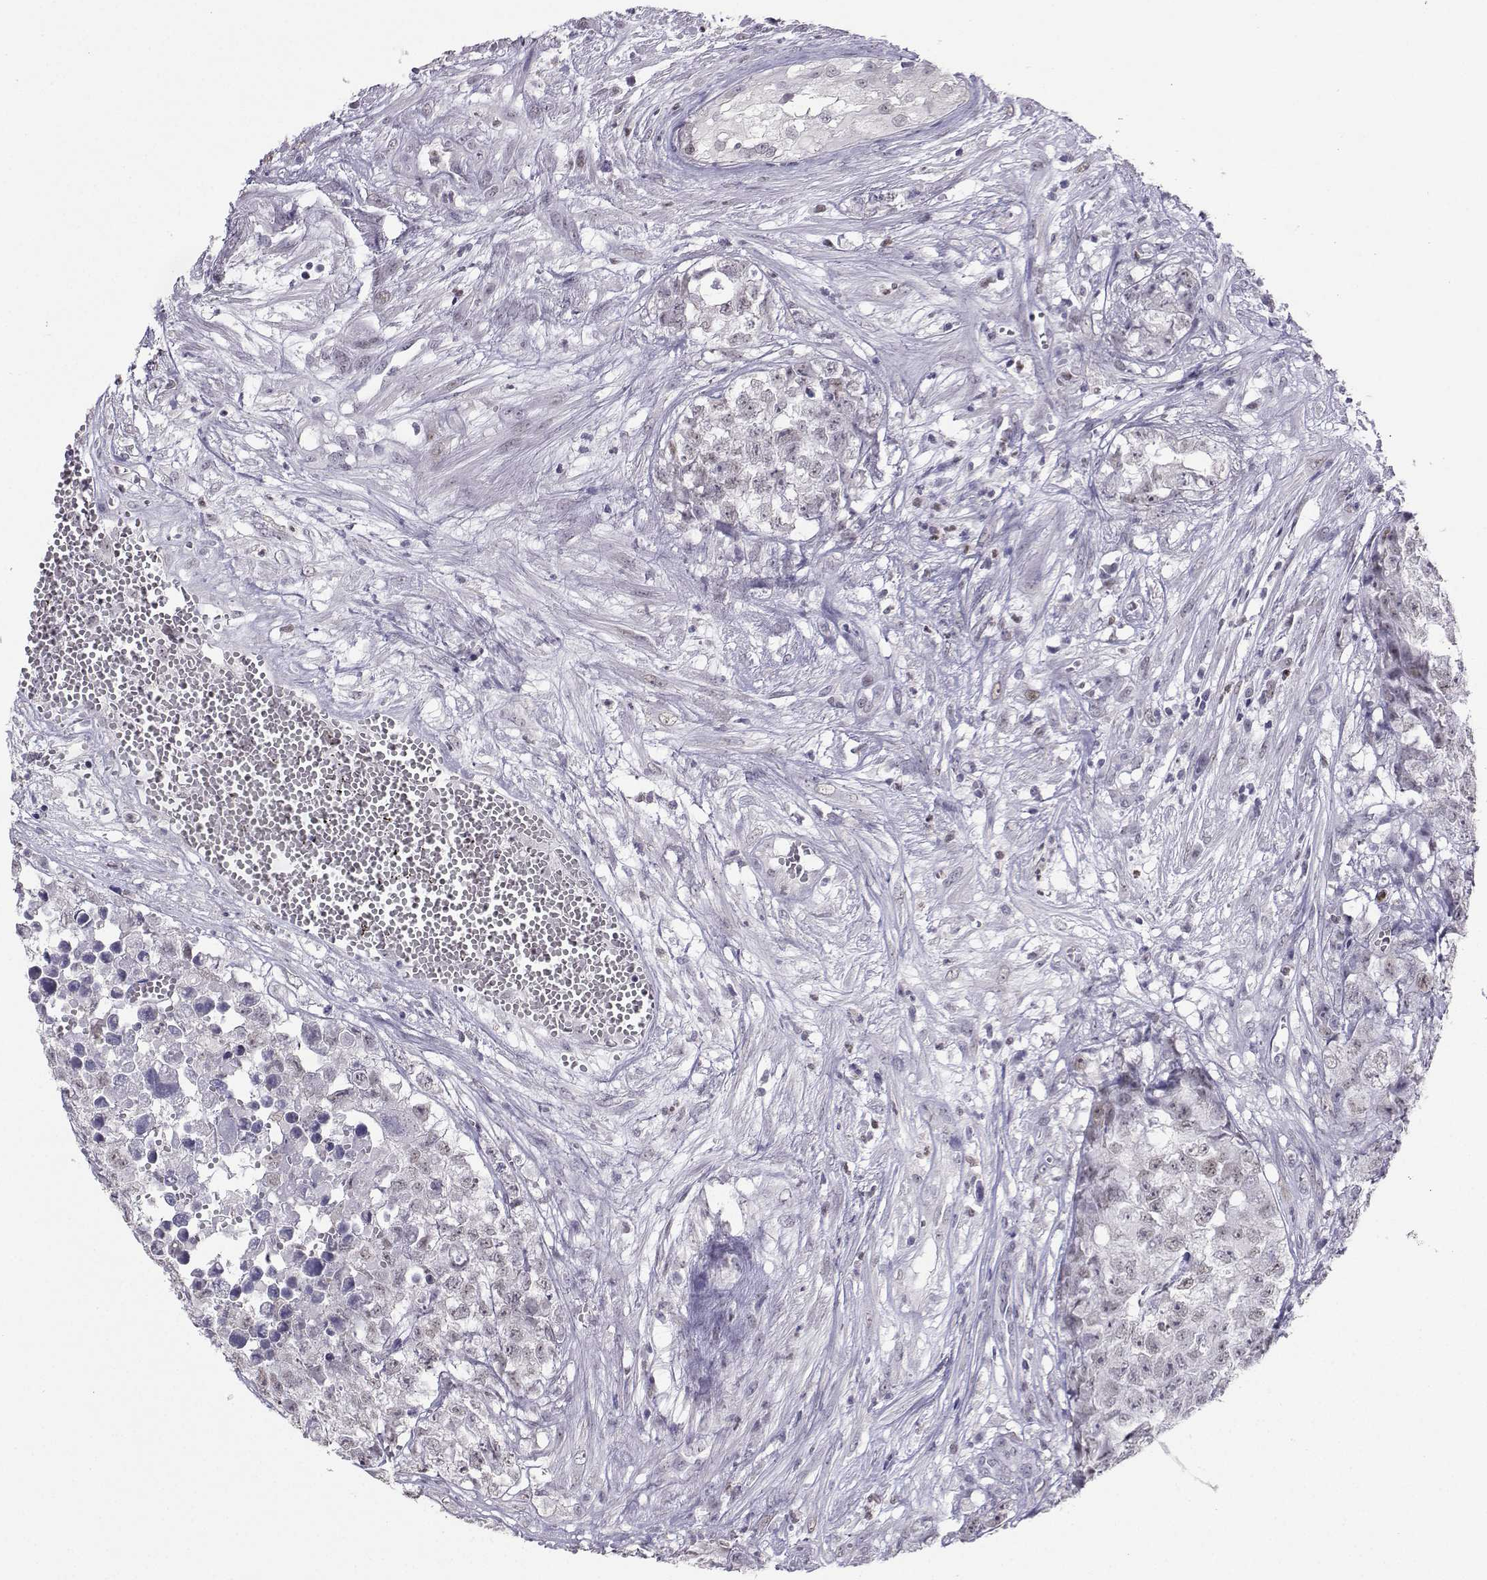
{"staining": {"intensity": "negative", "quantity": "none", "location": "none"}, "tissue": "testis cancer", "cell_type": "Tumor cells", "image_type": "cancer", "snomed": [{"axis": "morphology", "description": "Seminoma, NOS"}, {"axis": "morphology", "description": "Carcinoma, Embryonal, NOS"}, {"axis": "topography", "description": "Testis"}], "caption": "IHC photomicrograph of neoplastic tissue: human testis cancer (seminoma) stained with DAB (3,3'-diaminobenzidine) displays no significant protein expression in tumor cells.", "gene": "TEDC2", "patient": {"sex": "male", "age": 22}}